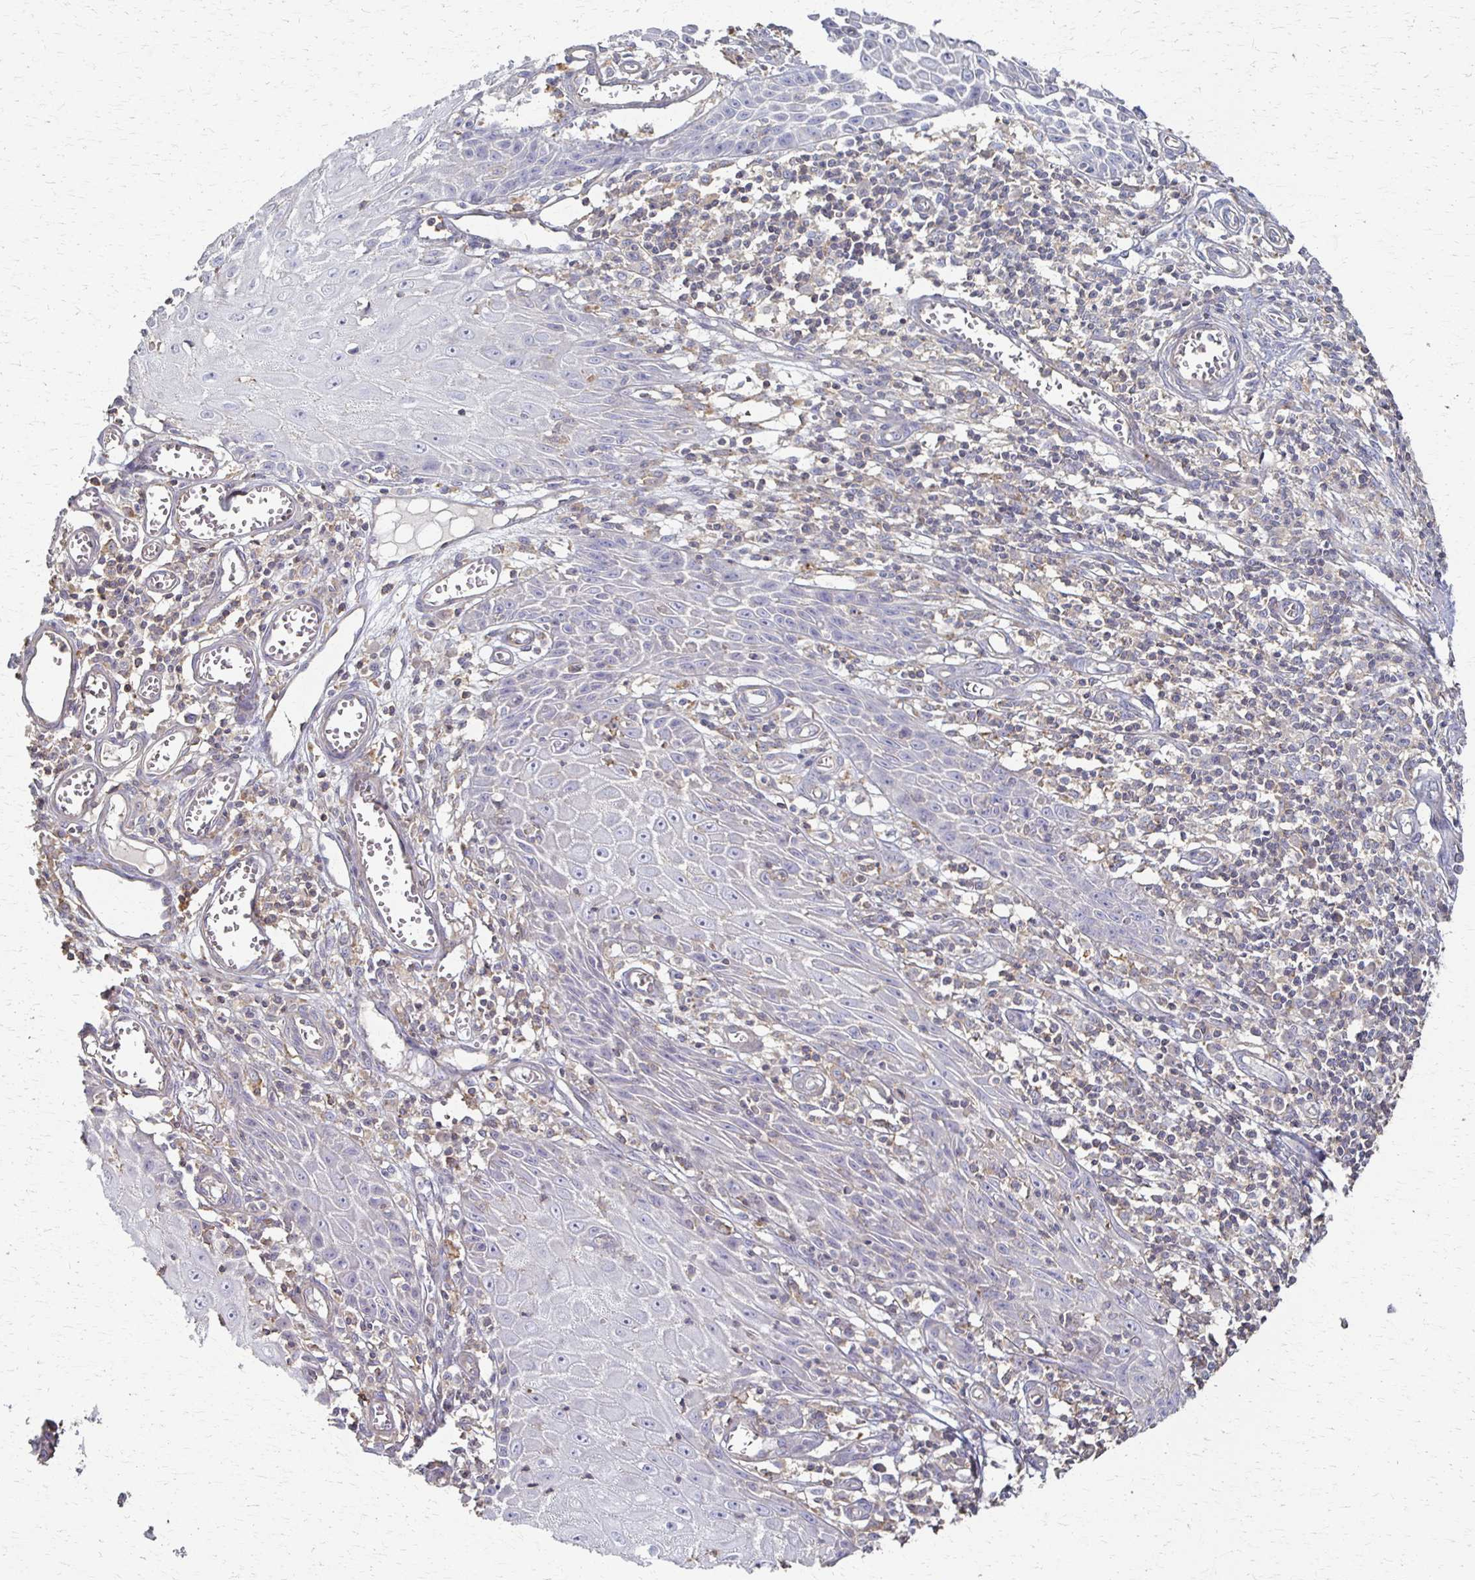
{"staining": {"intensity": "negative", "quantity": "none", "location": "none"}, "tissue": "skin cancer", "cell_type": "Tumor cells", "image_type": "cancer", "snomed": [{"axis": "morphology", "description": "Squamous cell carcinoma, NOS"}, {"axis": "topography", "description": "Skin"}], "caption": "Immunohistochemistry of human skin cancer displays no expression in tumor cells.", "gene": "C1QTNF7", "patient": {"sex": "female", "age": 73}}